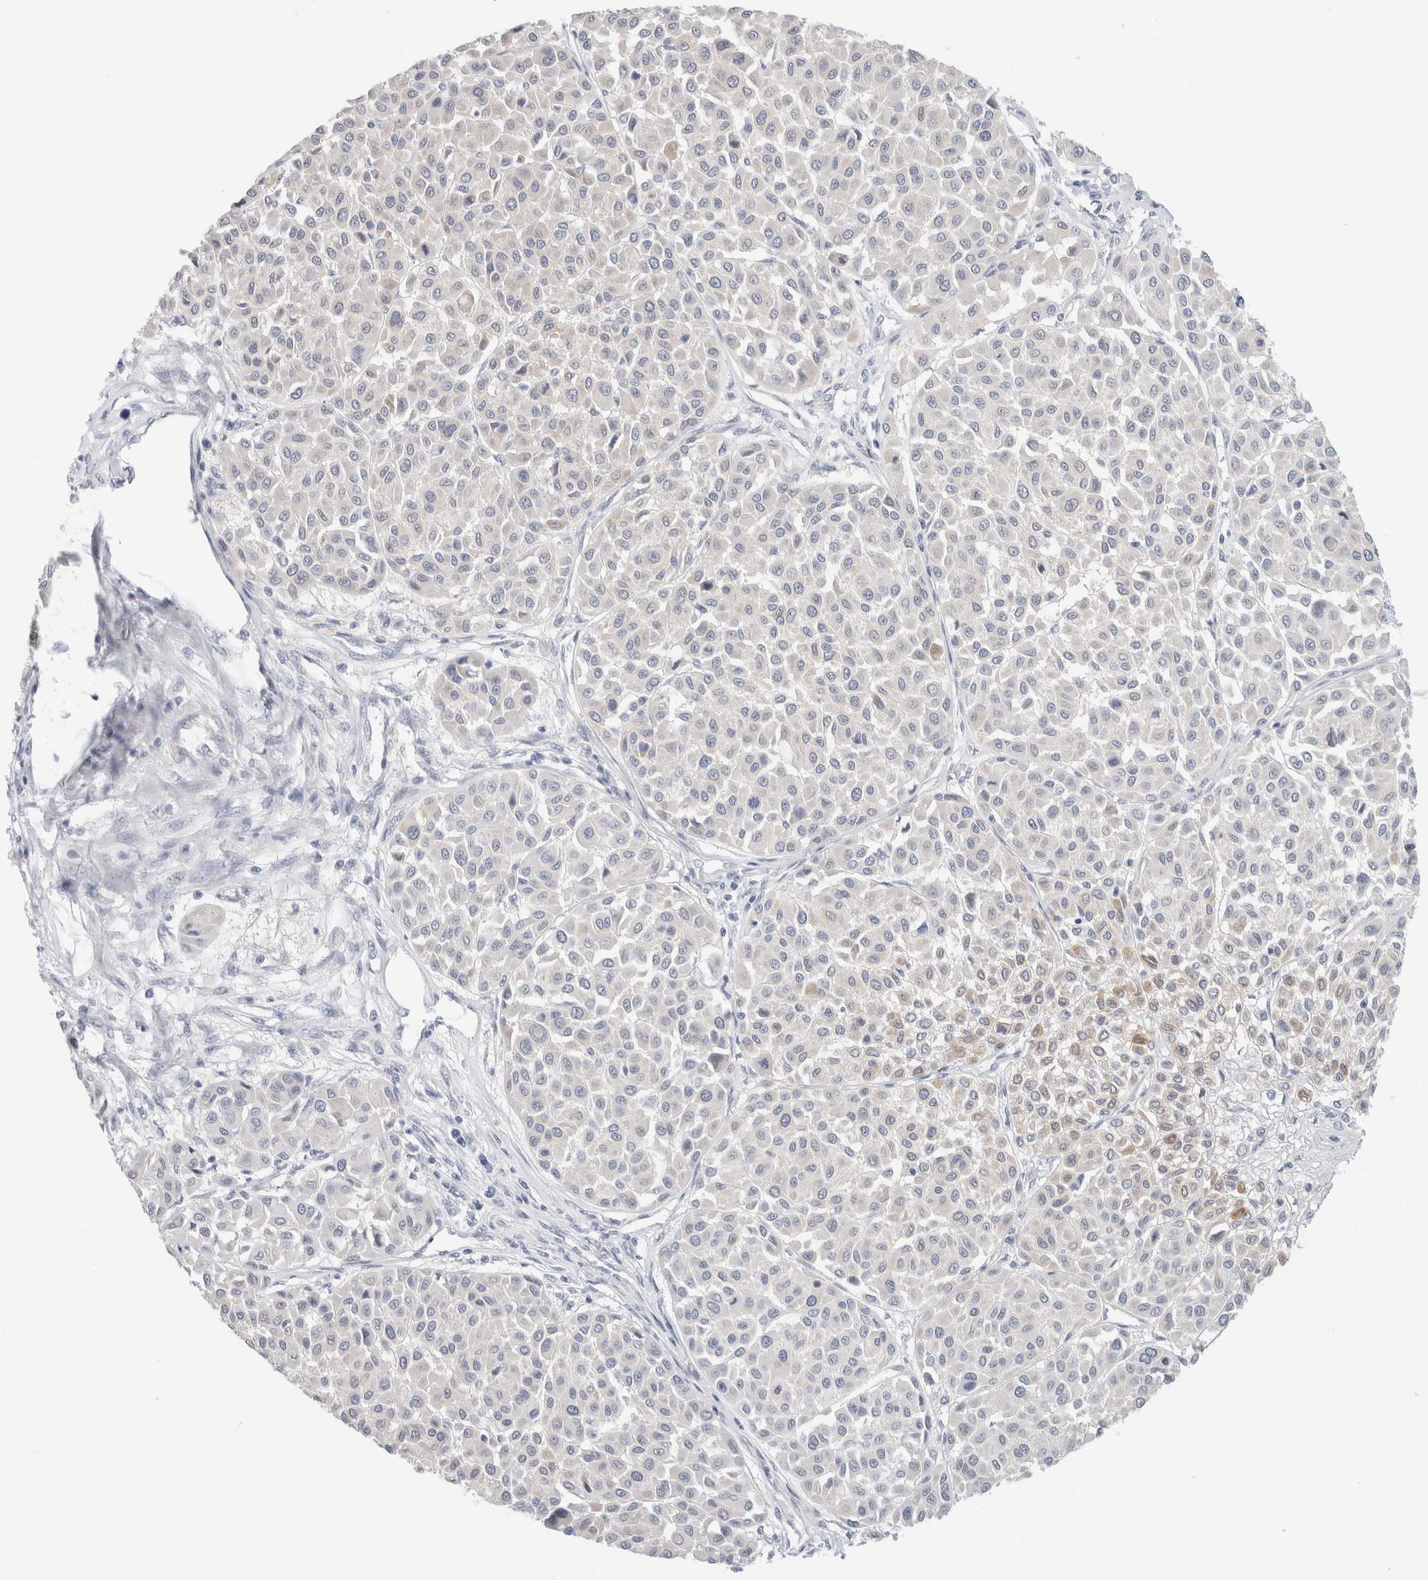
{"staining": {"intensity": "negative", "quantity": "none", "location": "none"}, "tissue": "melanoma", "cell_type": "Tumor cells", "image_type": "cancer", "snomed": [{"axis": "morphology", "description": "Malignant melanoma, Metastatic site"}, {"axis": "topography", "description": "Soft tissue"}], "caption": "This histopathology image is of melanoma stained with immunohistochemistry (IHC) to label a protein in brown with the nuclei are counter-stained blue. There is no expression in tumor cells.", "gene": "RTN4", "patient": {"sex": "male", "age": 41}}